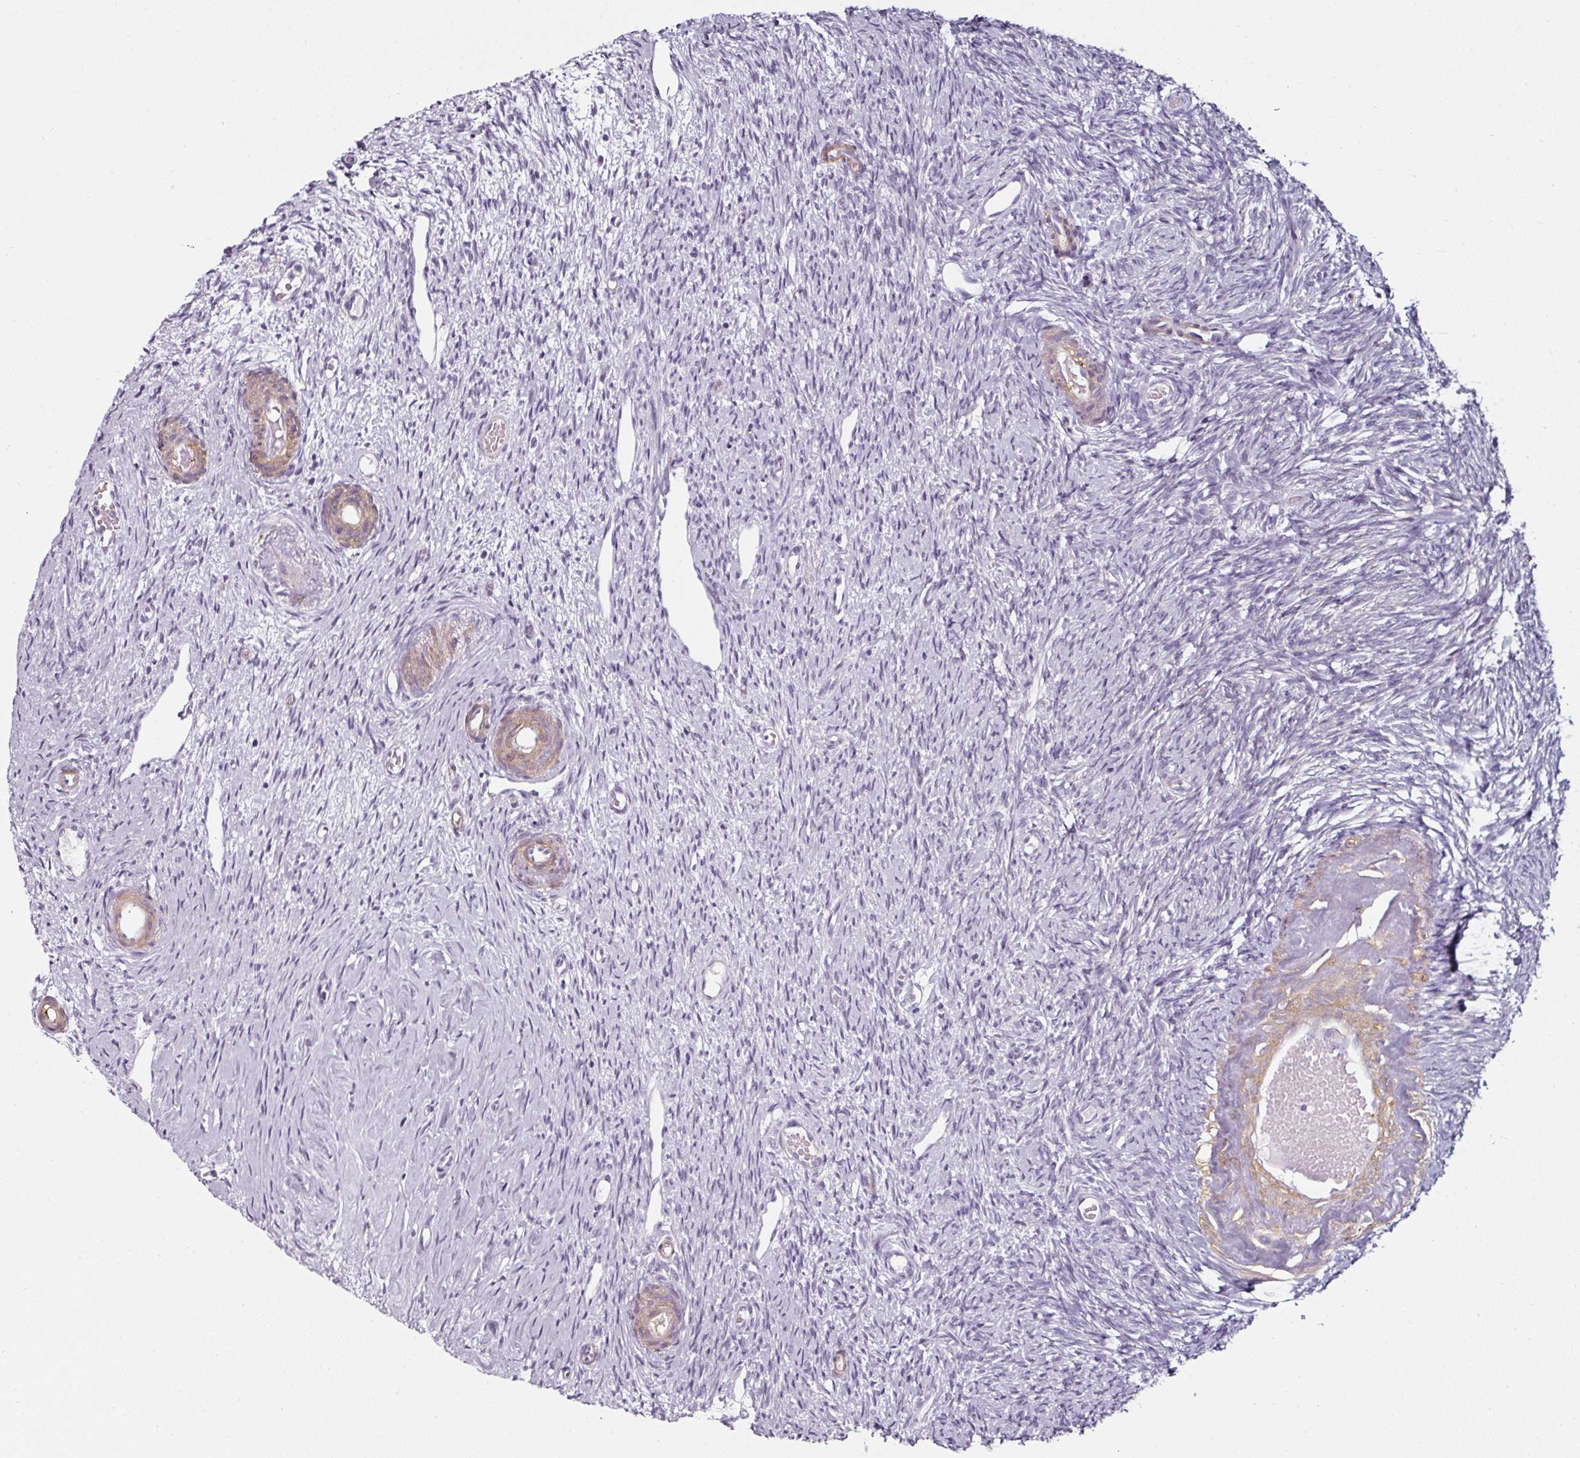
{"staining": {"intensity": "negative", "quantity": "none", "location": "none"}, "tissue": "ovary", "cell_type": "Follicle cells", "image_type": "normal", "snomed": [{"axis": "morphology", "description": "Normal tissue, NOS"}, {"axis": "topography", "description": "Ovary"}], "caption": "High power microscopy photomicrograph of an IHC micrograph of normal ovary, revealing no significant positivity in follicle cells. (Brightfield microscopy of DAB immunohistochemistry at high magnification).", "gene": "CAP2", "patient": {"sex": "female", "age": 51}}